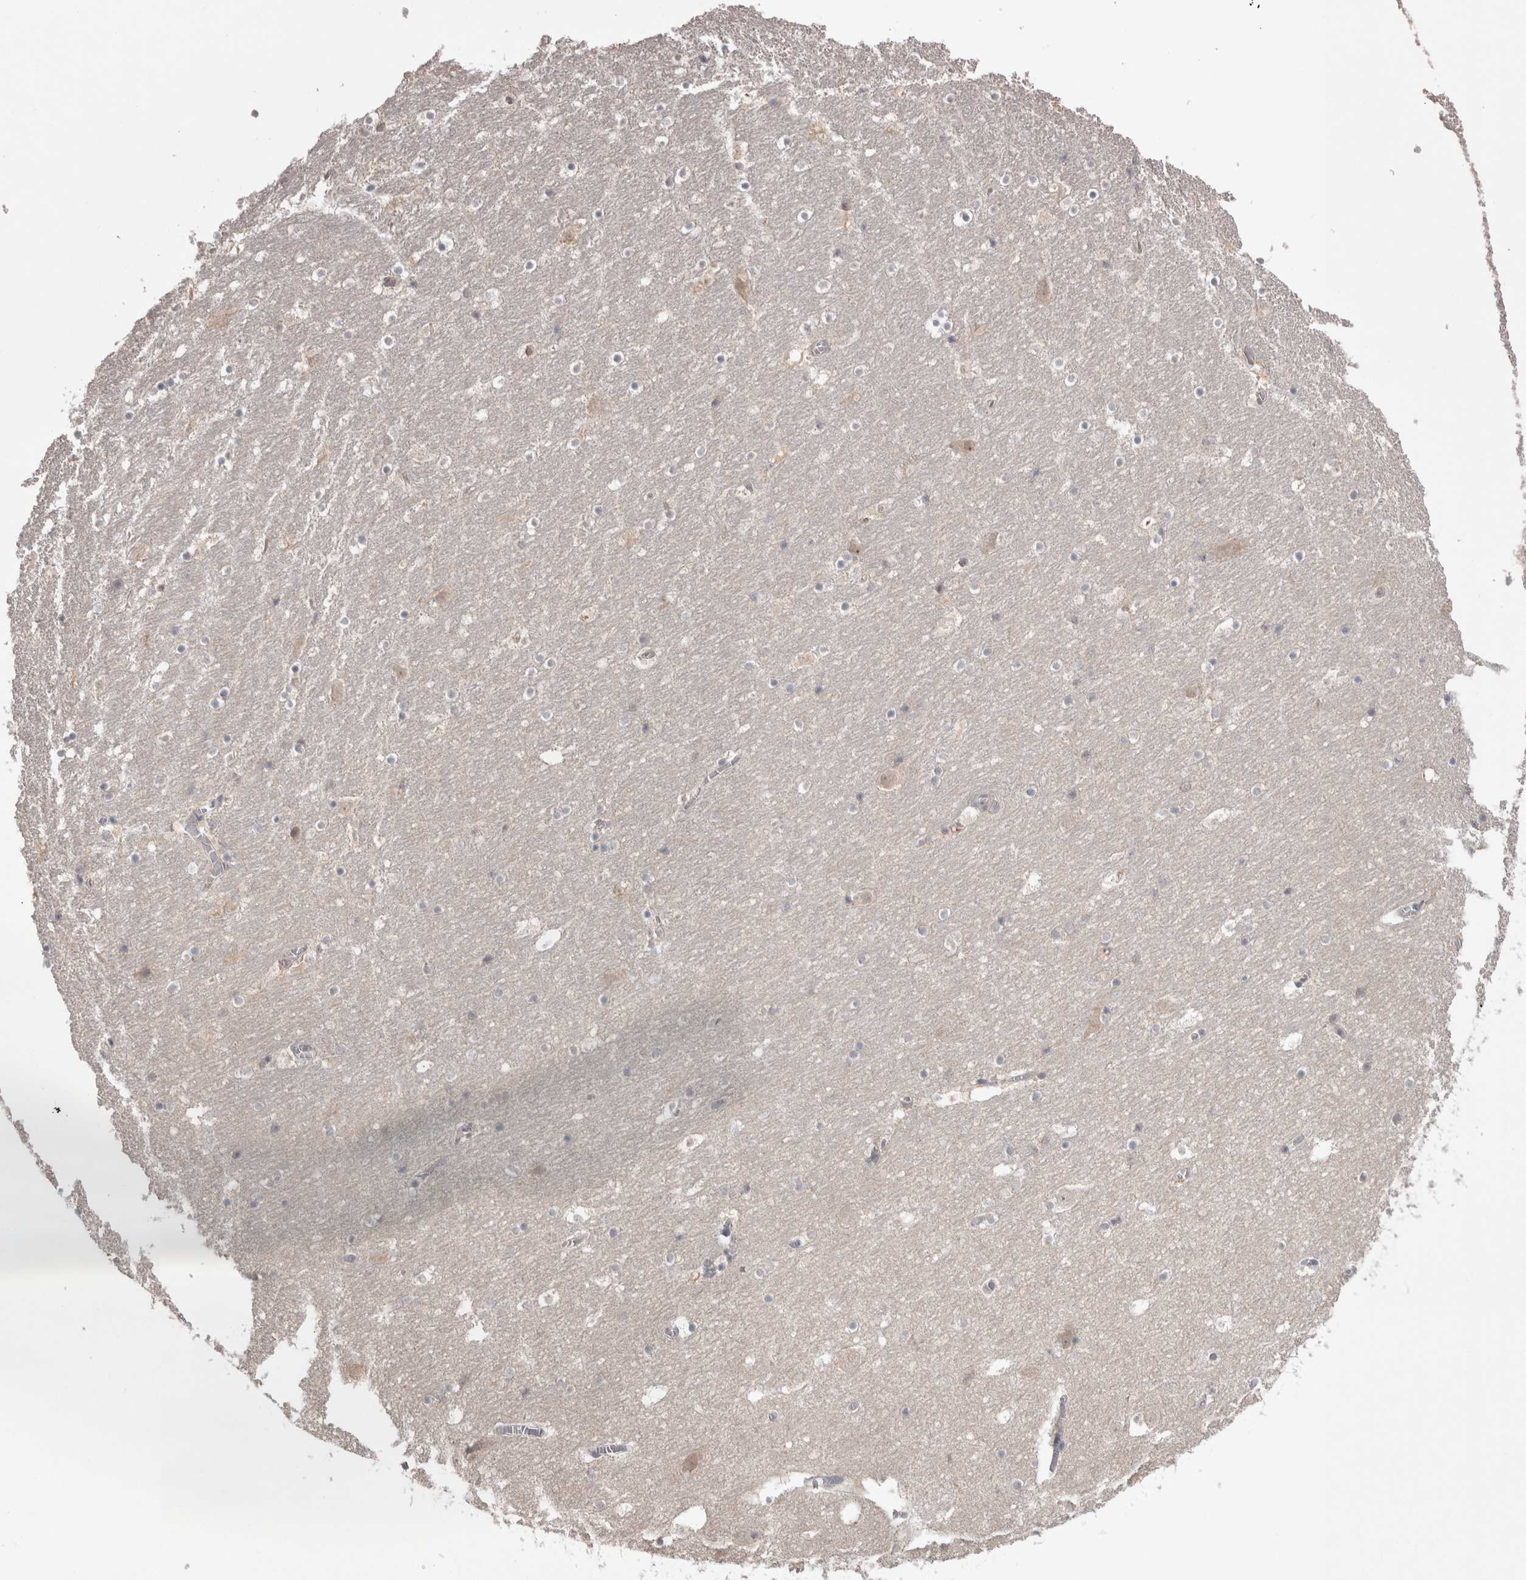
{"staining": {"intensity": "weak", "quantity": "<25%", "location": "cytoplasmic/membranous"}, "tissue": "hippocampus", "cell_type": "Glial cells", "image_type": "normal", "snomed": [{"axis": "morphology", "description": "Normal tissue, NOS"}, {"axis": "topography", "description": "Hippocampus"}], "caption": "This is an IHC histopathology image of unremarkable human hippocampus. There is no staining in glial cells.", "gene": "CUL2", "patient": {"sex": "male", "age": 45}}